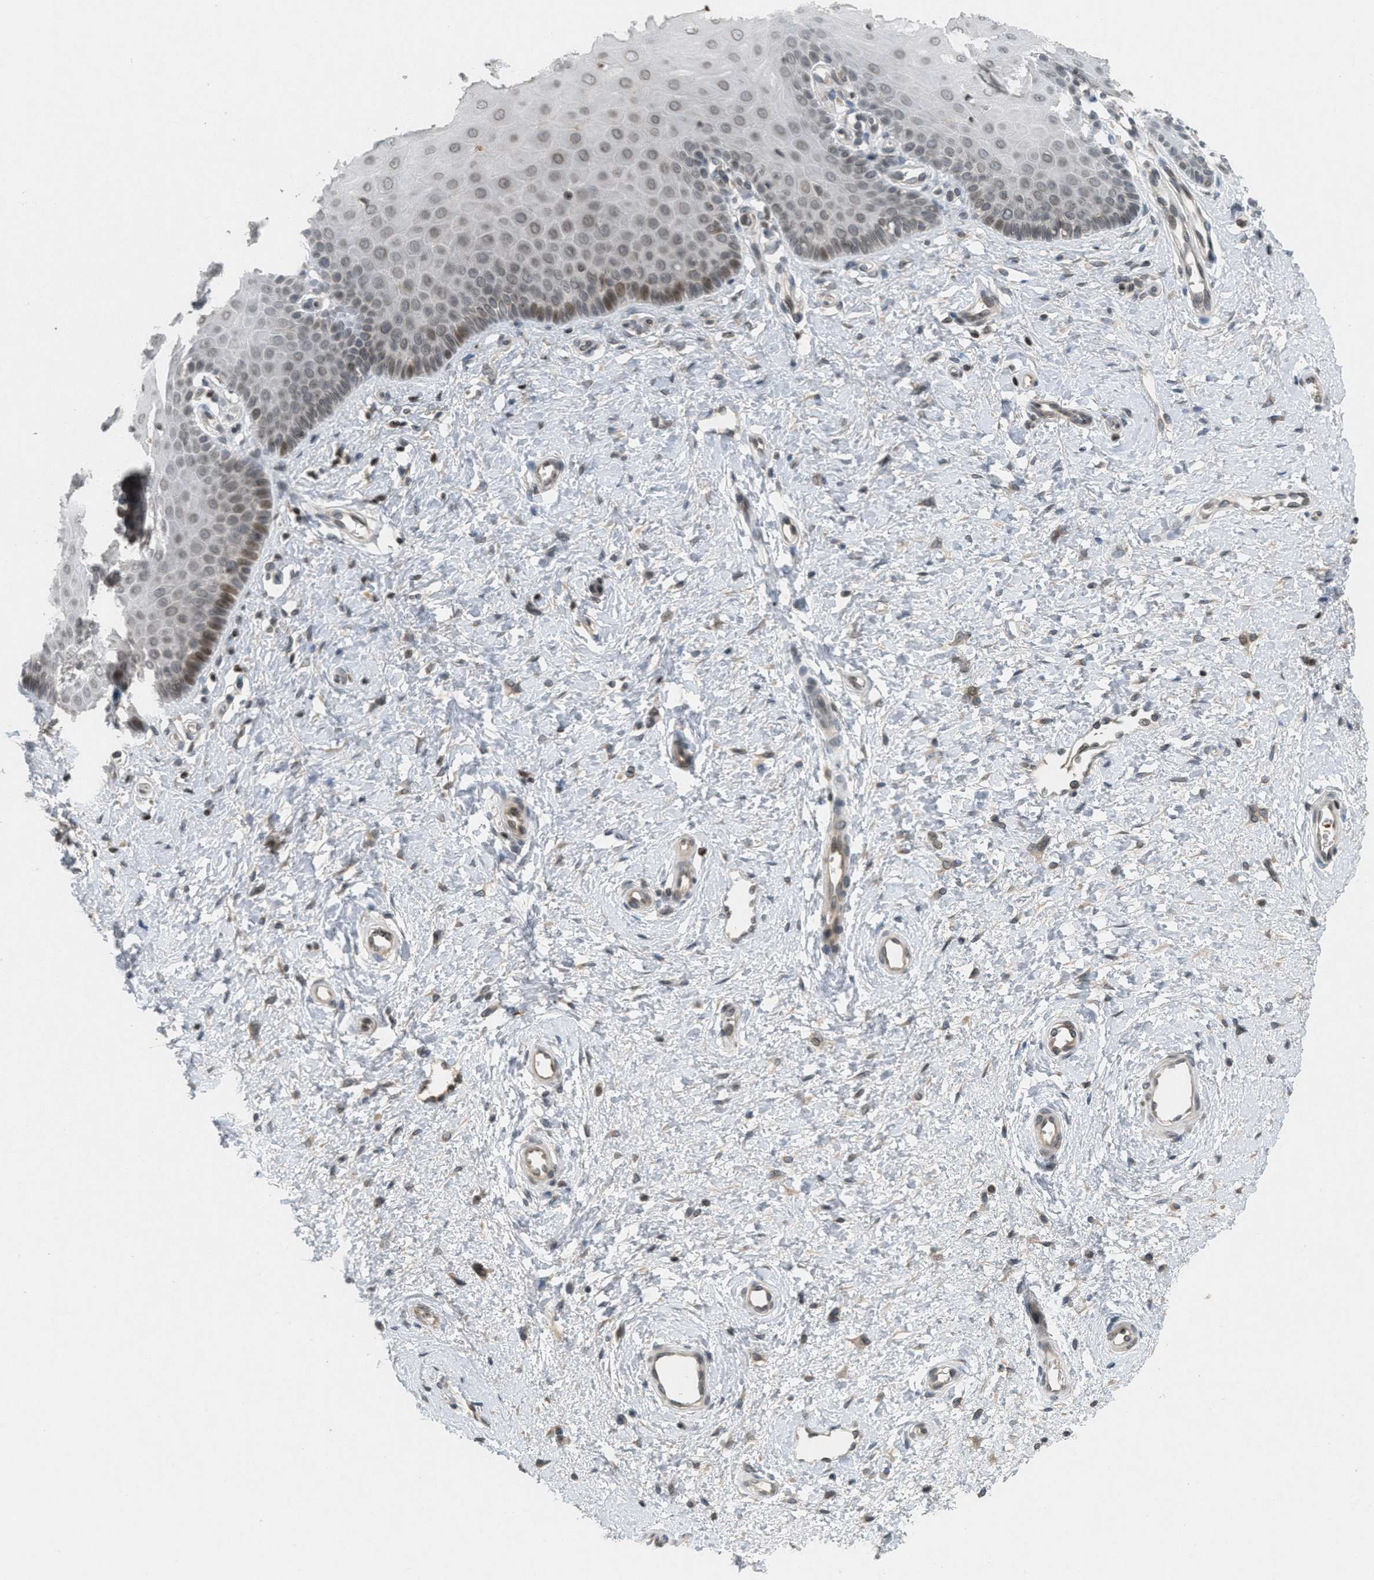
{"staining": {"intensity": "moderate", "quantity": "25%-75%", "location": "nuclear"}, "tissue": "cervix", "cell_type": "Squamous epithelial cells", "image_type": "normal", "snomed": [{"axis": "morphology", "description": "Normal tissue, NOS"}, {"axis": "topography", "description": "Cervix"}], "caption": "The photomicrograph shows staining of benign cervix, revealing moderate nuclear protein expression (brown color) within squamous epithelial cells.", "gene": "ABHD6", "patient": {"sex": "female", "age": 55}}